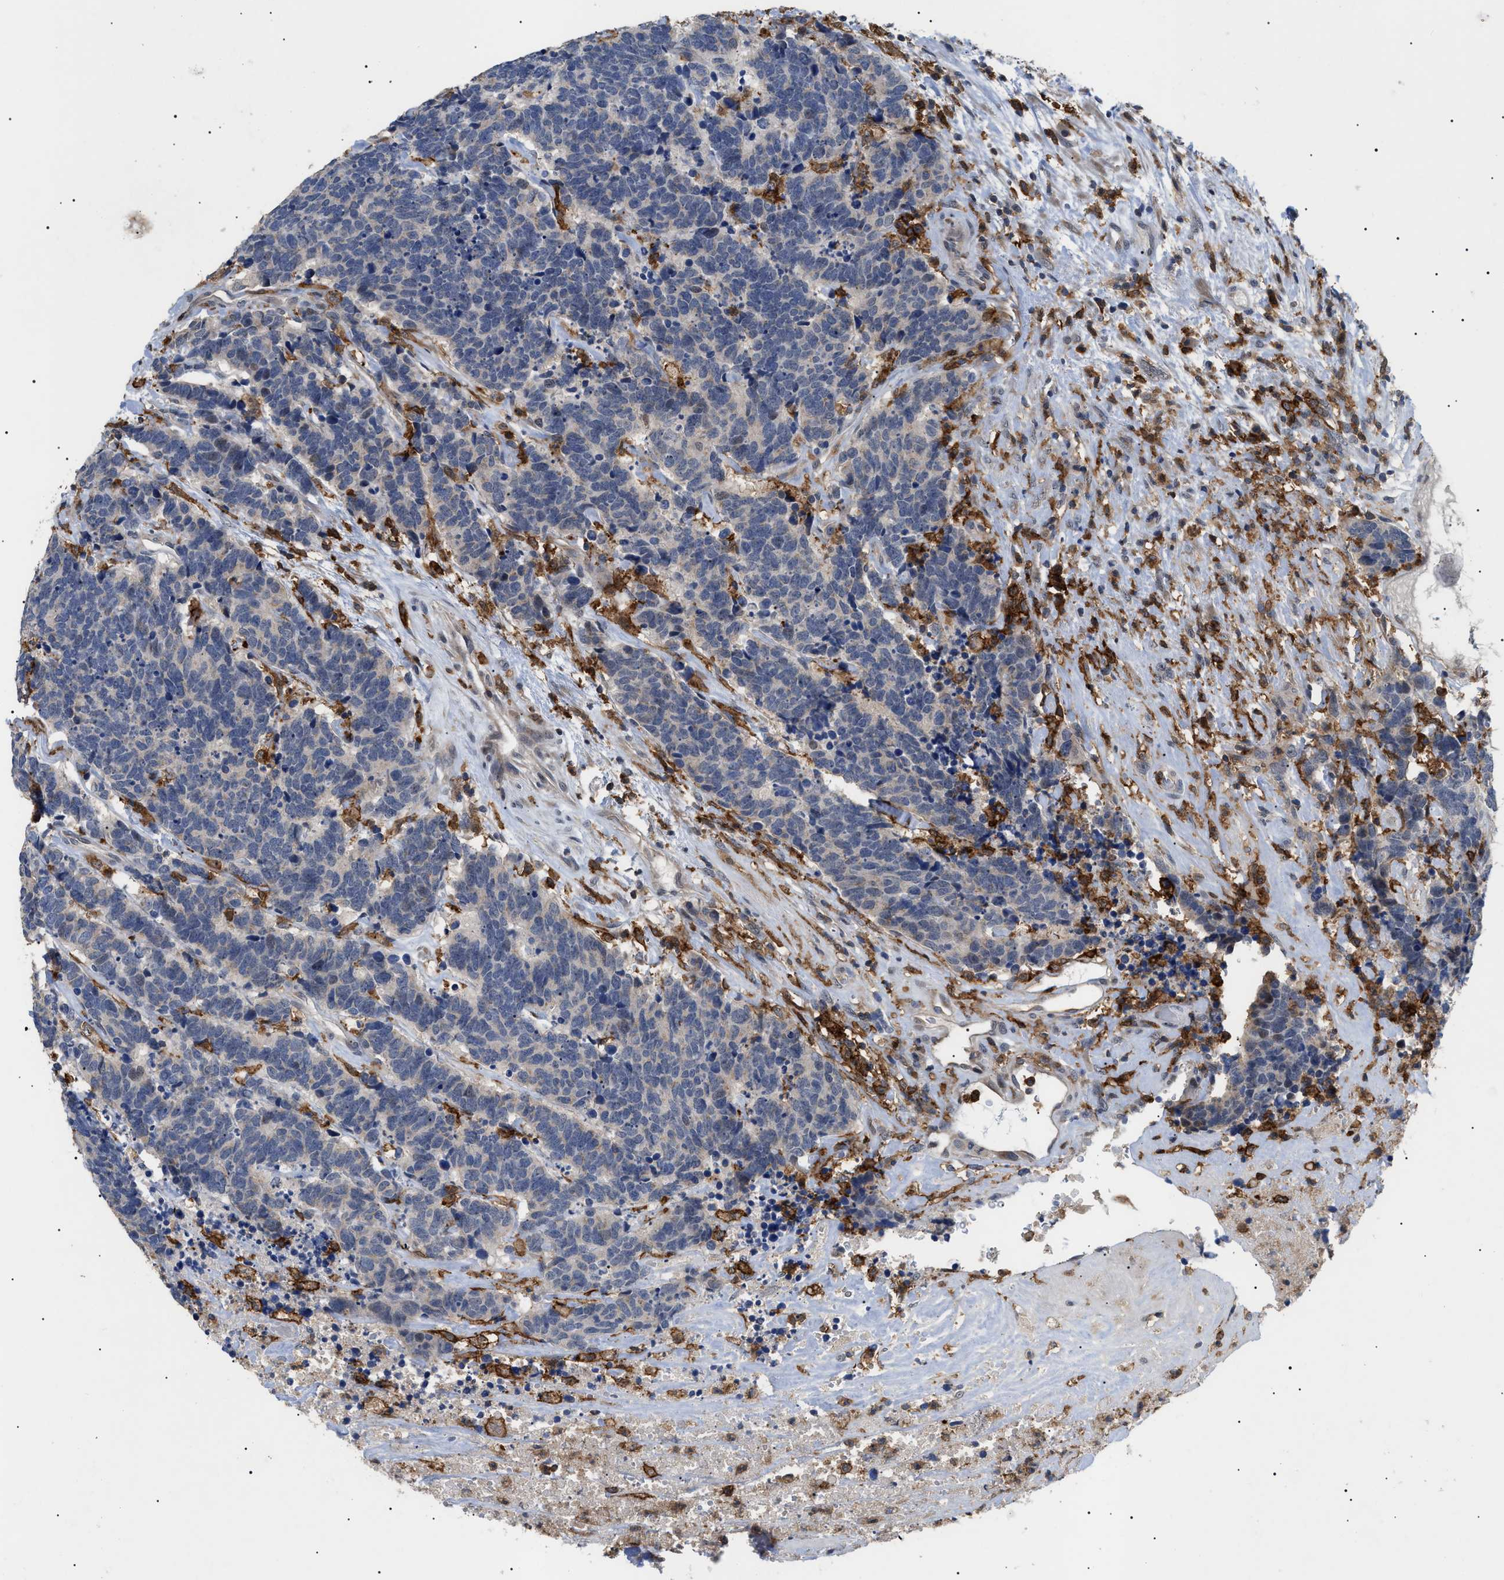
{"staining": {"intensity": "weak", "quantity": "<25%", "location": "cytoplasmic/membranous"}, "tissue": "carcinoid", "cell_type": "Tumor cells", "image_type": "cancer", "snomed": [{"axis": "morphology", "description": "Carcinoma, NOS"}, {"axis": "morphology", "description": "Carcinoid, malignant, NOS"}, {"axis": "topography", "description": "Urinary bladder"}], "caption": "Immunohistochemical staining of human carcinoma displays no significant staining in tumor cells.", "gene": "CD300A", "patient": {"sex": "male", "age": 57}}